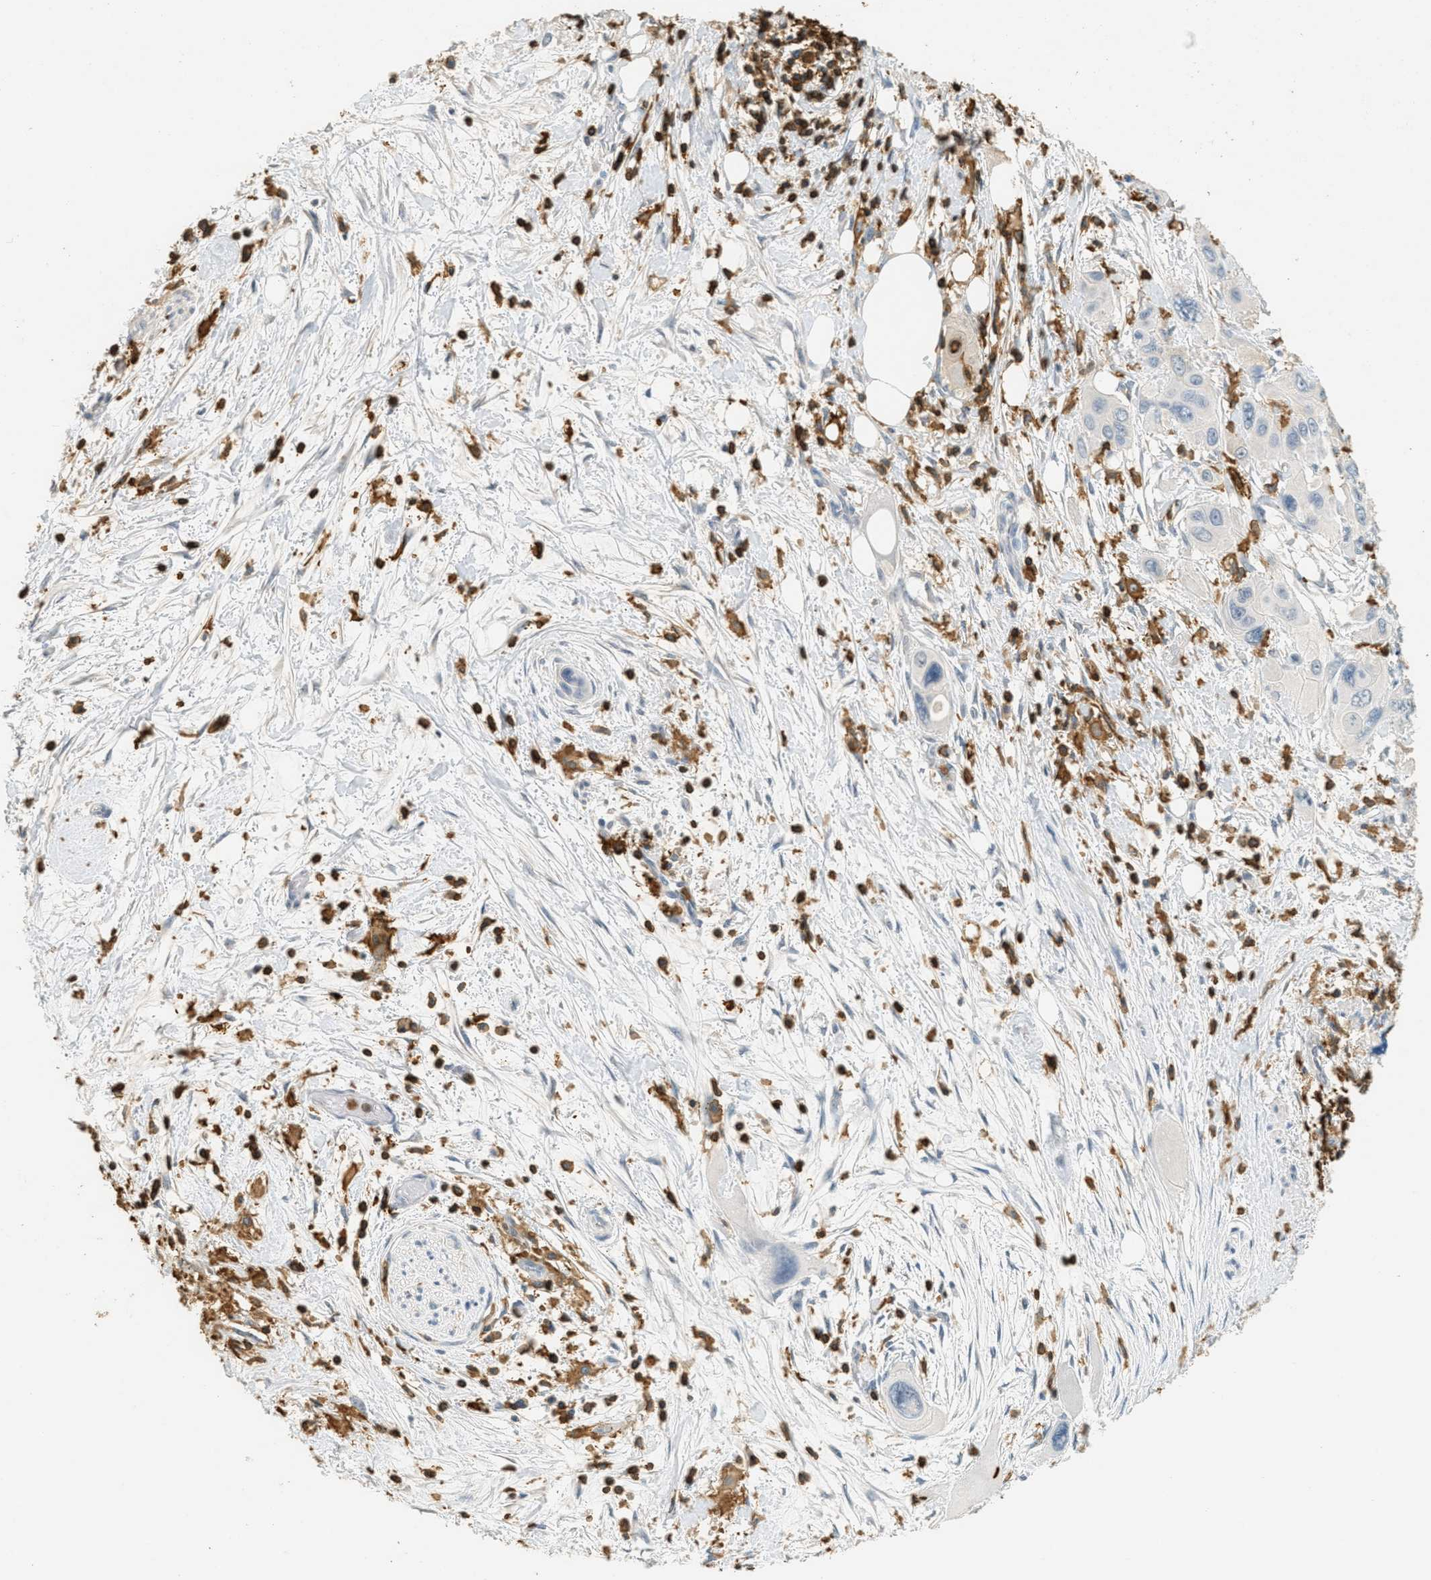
{"staining": {"intensity": "negative", "quantity": "none", "location": "none"}, "tissue": "pancreatic cancer", "cell_type": "Tumor cells", "image_type": "cancer", "snomed": [{"axis": "morphology", "description": "Adenocarcinoma, NOS"}, {"axis": "topography", "description": "Pancreas"}], "caption": "Pancreatic cancer stained for a protein using immunohistochemistry (IHC) shows no expression tumor cells.", "gene": "LSP1", "patient": {"sex": "male", "age": 73}}